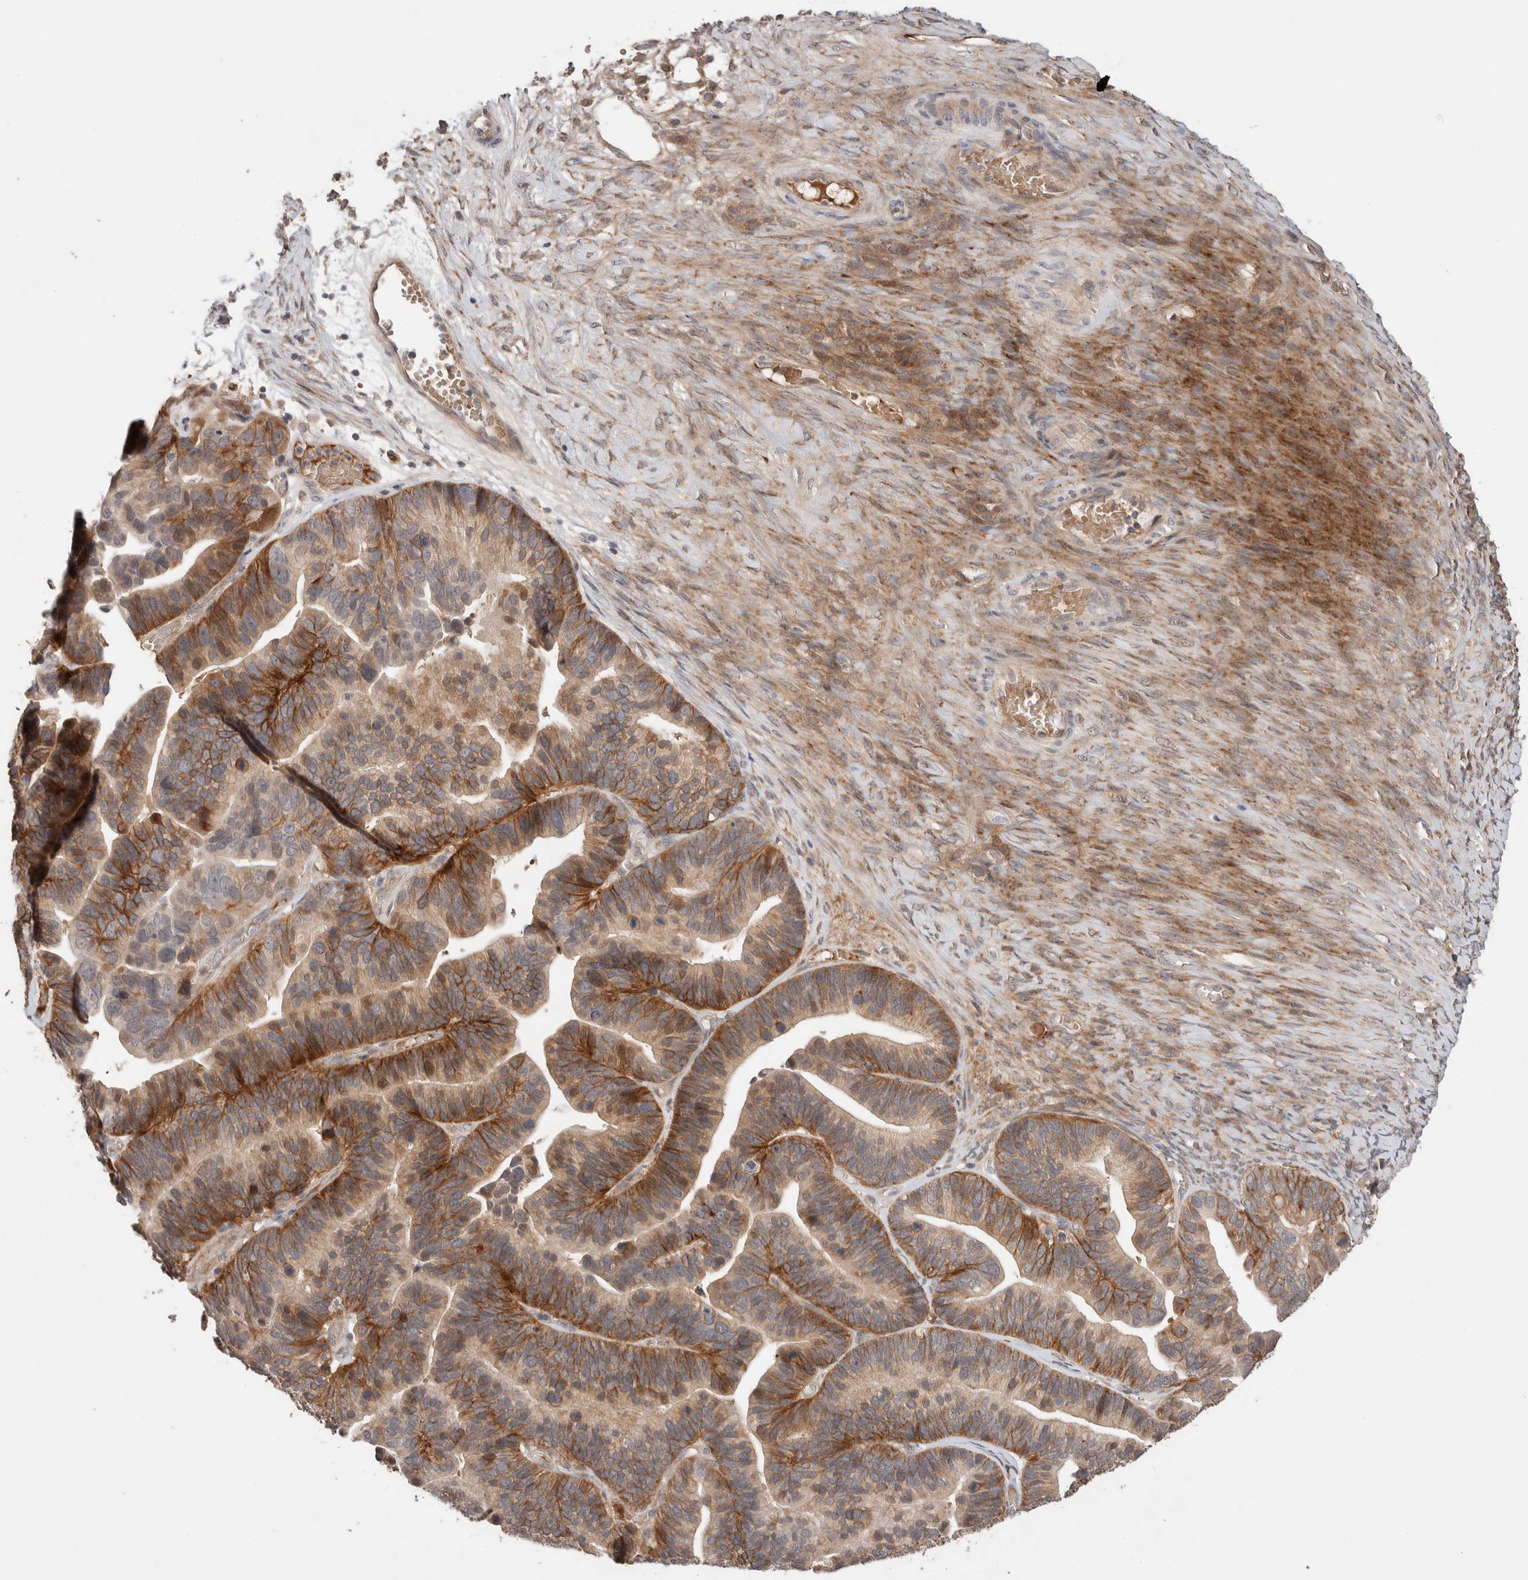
{"staining": {"intensity": "moderate", "quantity": ">75%", "location": "cytoplasmic/membranous"}, "tissue": "ovarian cancer", "cell_type": "Tumor cells", "image_type": "cancer", "snomed": [{"axis": "morphology", "description": "Cystadenocarcinoma, serous, NOS"}, {"axis": "topography", "description": "Ovary"}], "caption": "Moderate cytoplasmic/membranous protein positivity is identified in approximately >75% of tumor cells in serous cystadenocarcinoma (ovarian). Using DAB (3,3'-diaminobenzidine) (brown) and hematoxylin (blue) stains, captured at high magnification using brightfield microscopy.", "gene": "CASK", "patient": {"sex": "female", "age": 56}}